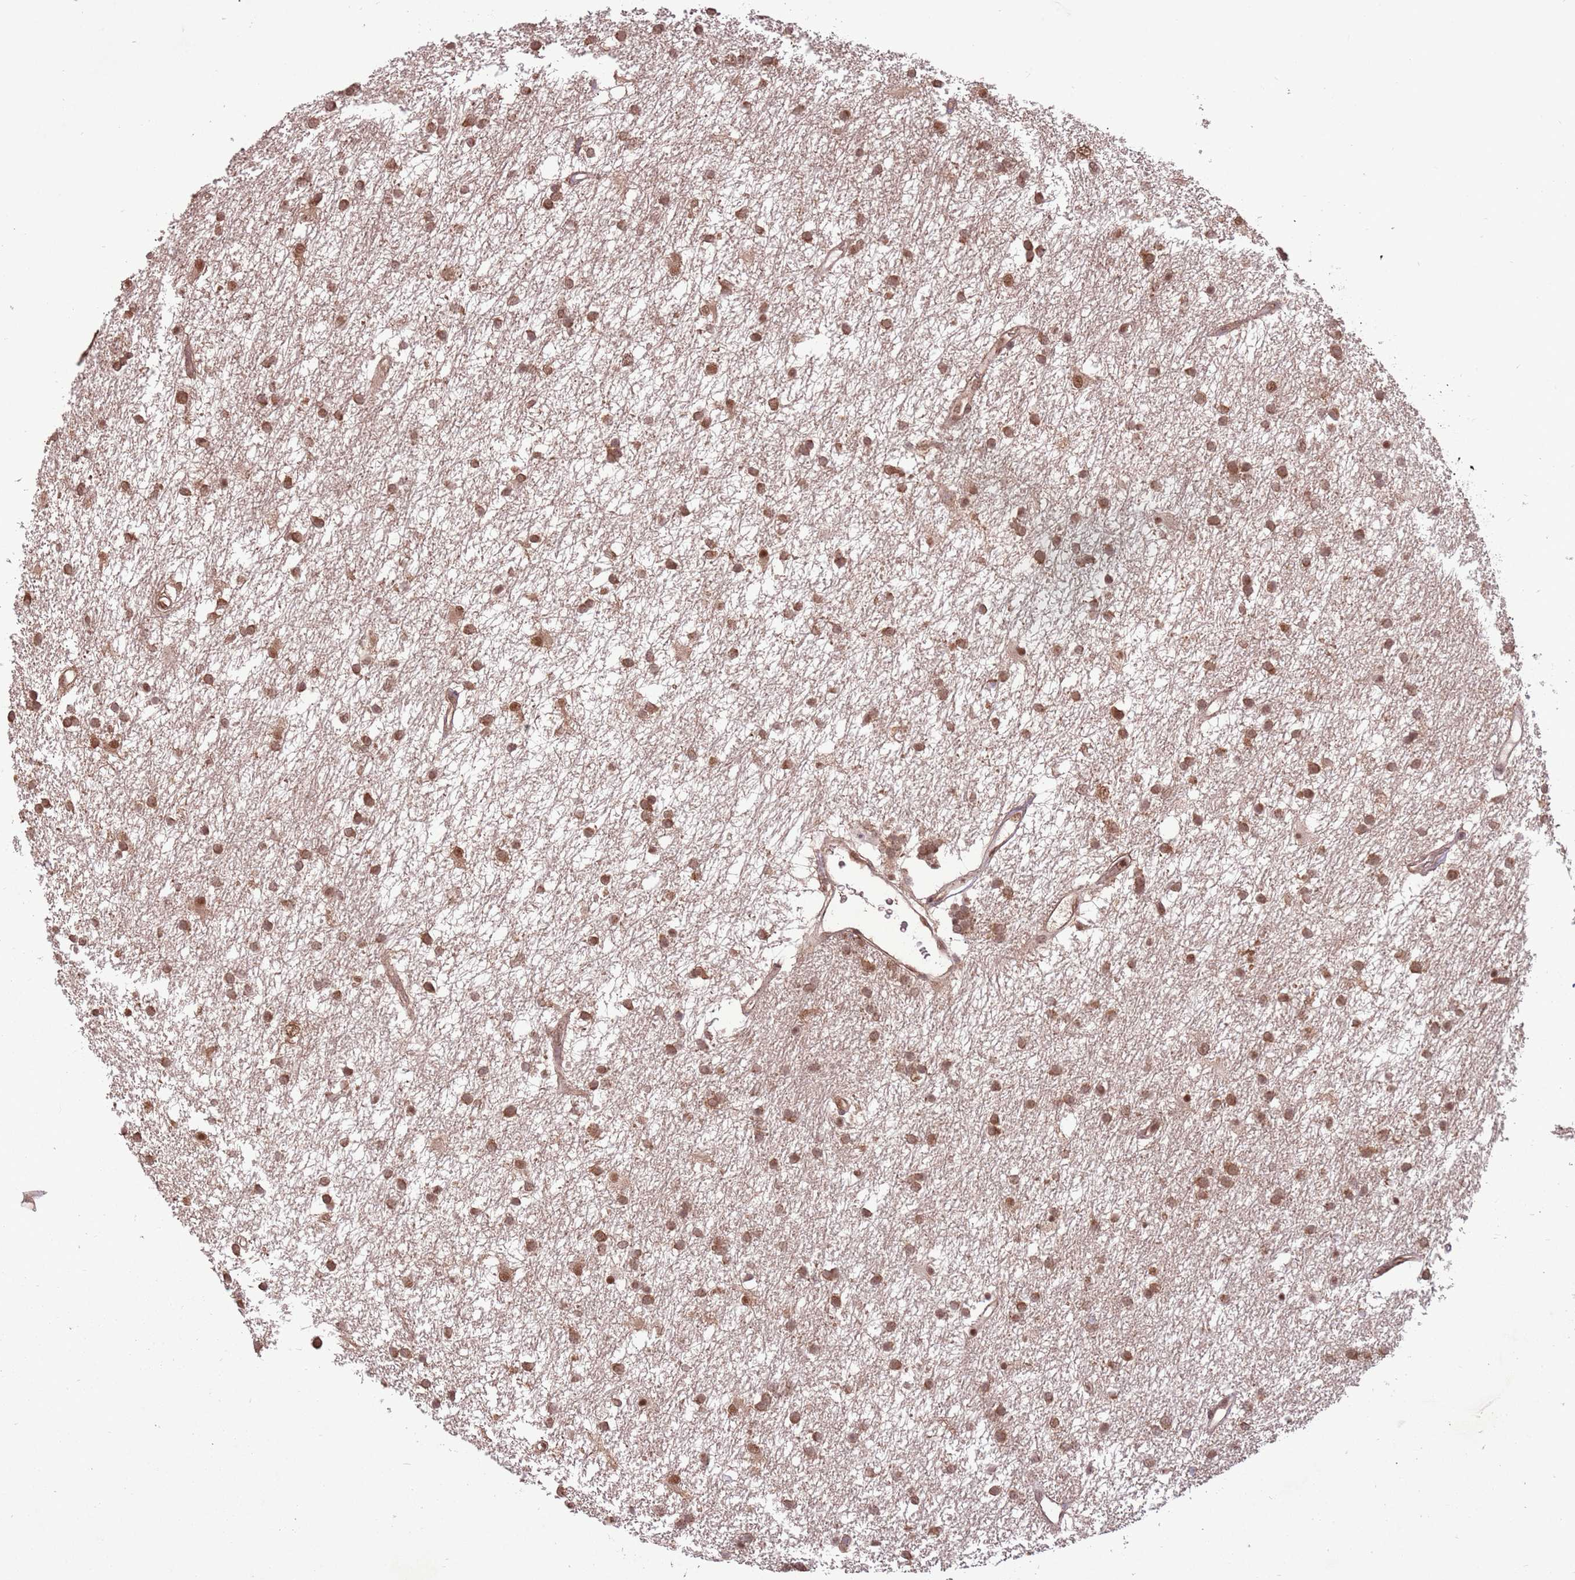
{"staining": {"intensity": "moderate", "quantity": ">75%", "location": "cytoplasmic/membranous,nuclear"}, "tissue": "glioma", "cell_type": "Tumor cells", "image_type": "cancer", "snomed": [{"axis": "morphology", "description": "Glioma, malignant, High grade"}, {"axis": "topography", "description": "Brain"}], "caption": "Malignant high-grade glioma stained with a protein marker exhibits moderate staining in tumor cells.", "gene": "ADAMTS3", "patient": {"sex": "male", "age": 77}}